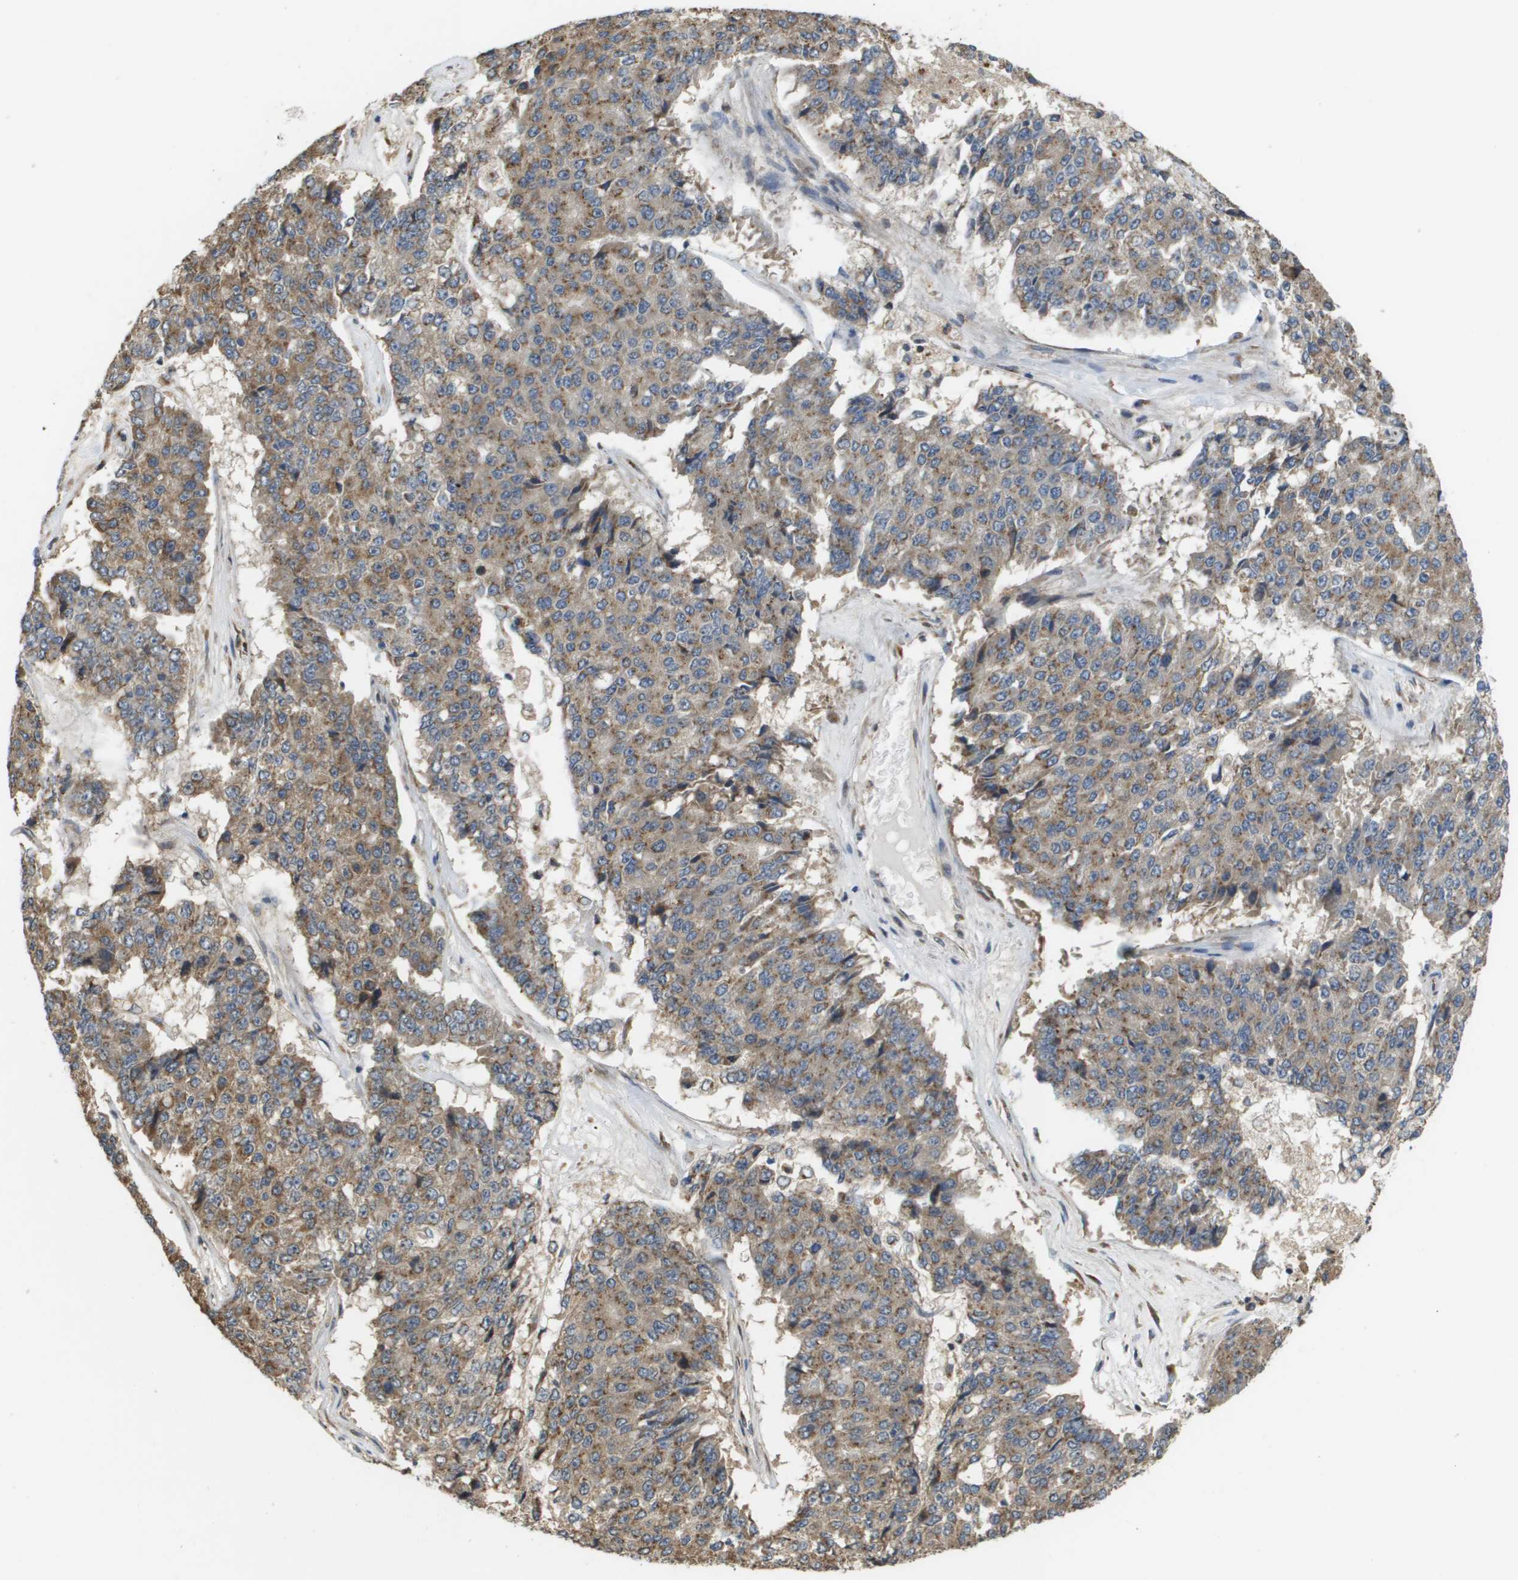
{"staining": {"intensity": "moderate", "quantity": "25%-75%", "location": "cytoplasmic/membranous"}, "tissue": "pancreatic cancer", "cell_type": "Tumor cells", "image_type": "cancer", "snomed": [{"axis": "morphology", "description": "Adenocarcinoma, NOS"}, {"axis": "topography", "description": "Pancreas"}], "caption": "Approximately 25%-75% of tumor cells in human pancreatic cancer (adenocarcinoma) display moderate cytoplasmic/membranous protein staining as visualized by brown immunohistochemical staining.", "gene": "PCK1", "patient": {"sex": "male", "age": 50}}